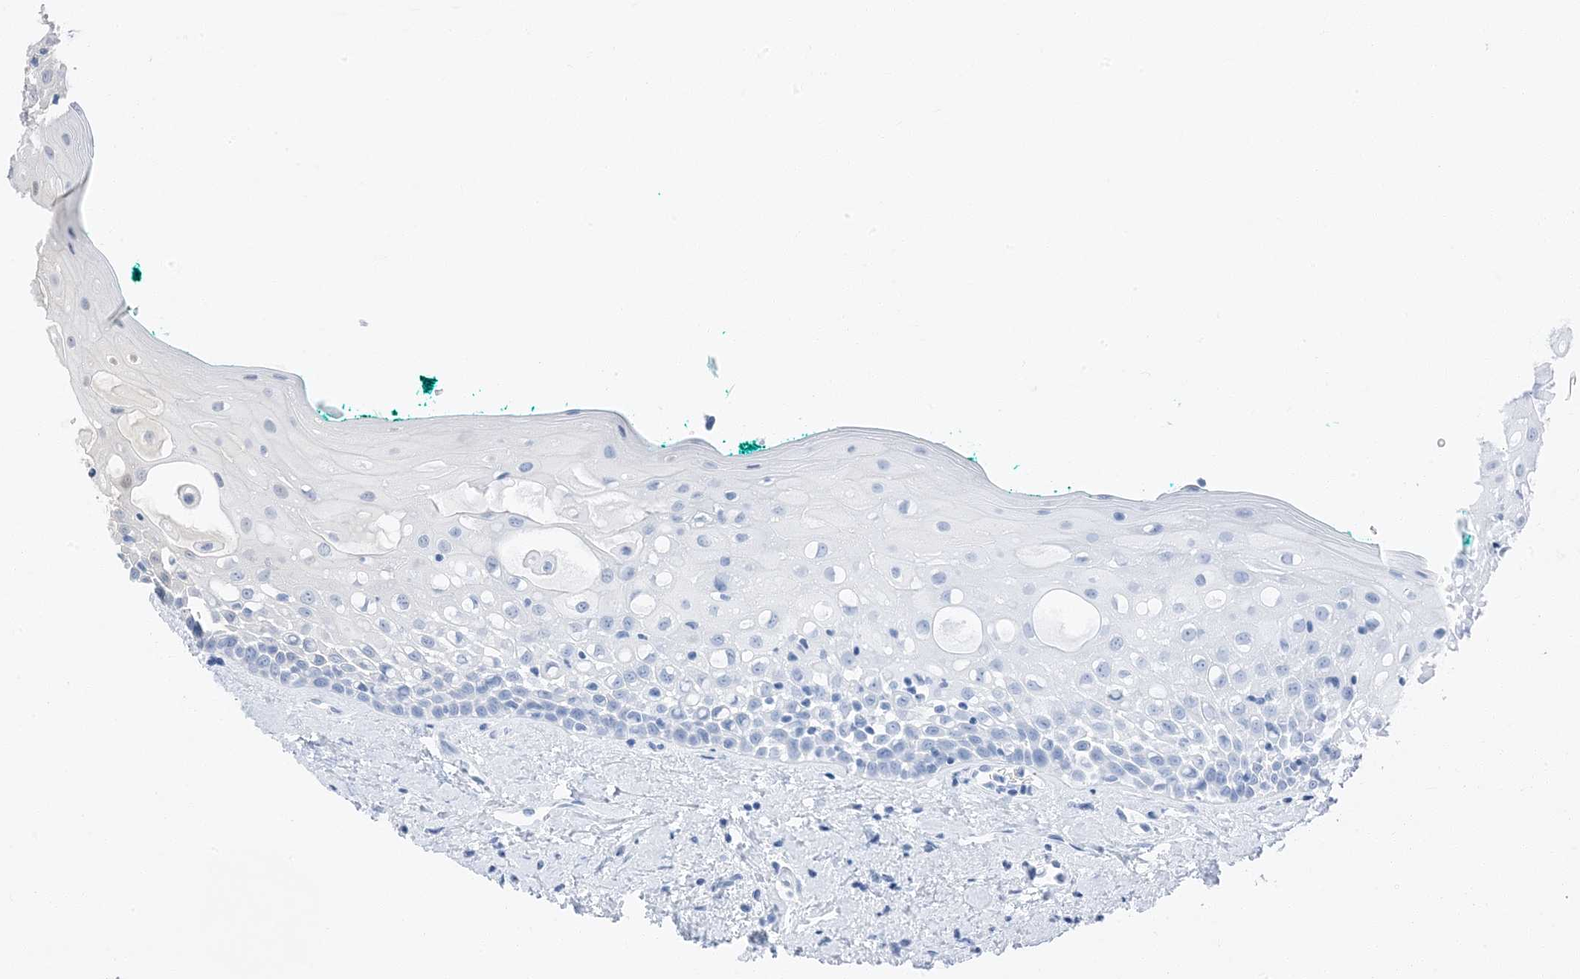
{"staining": {"intensity": "negative", "quantity": "none", "location": "none"}, "tissue": "oral mucosa", "cell_type": "Squamous epithelial cells", "image_type": "normal", "snomed": [{"axis": "morphology", "description": "Normal tissue, NOS"}, {"axis": "topography", "description": "Oral tissue"}], "caption": "Micrograph shows no protein expression in squamous epithelial cells of benign oral mucosa. (IHC, brightfield microscopy, high magnification).", "gene": "NCOA7", "patient": {"sex": "female", "age": 70}}